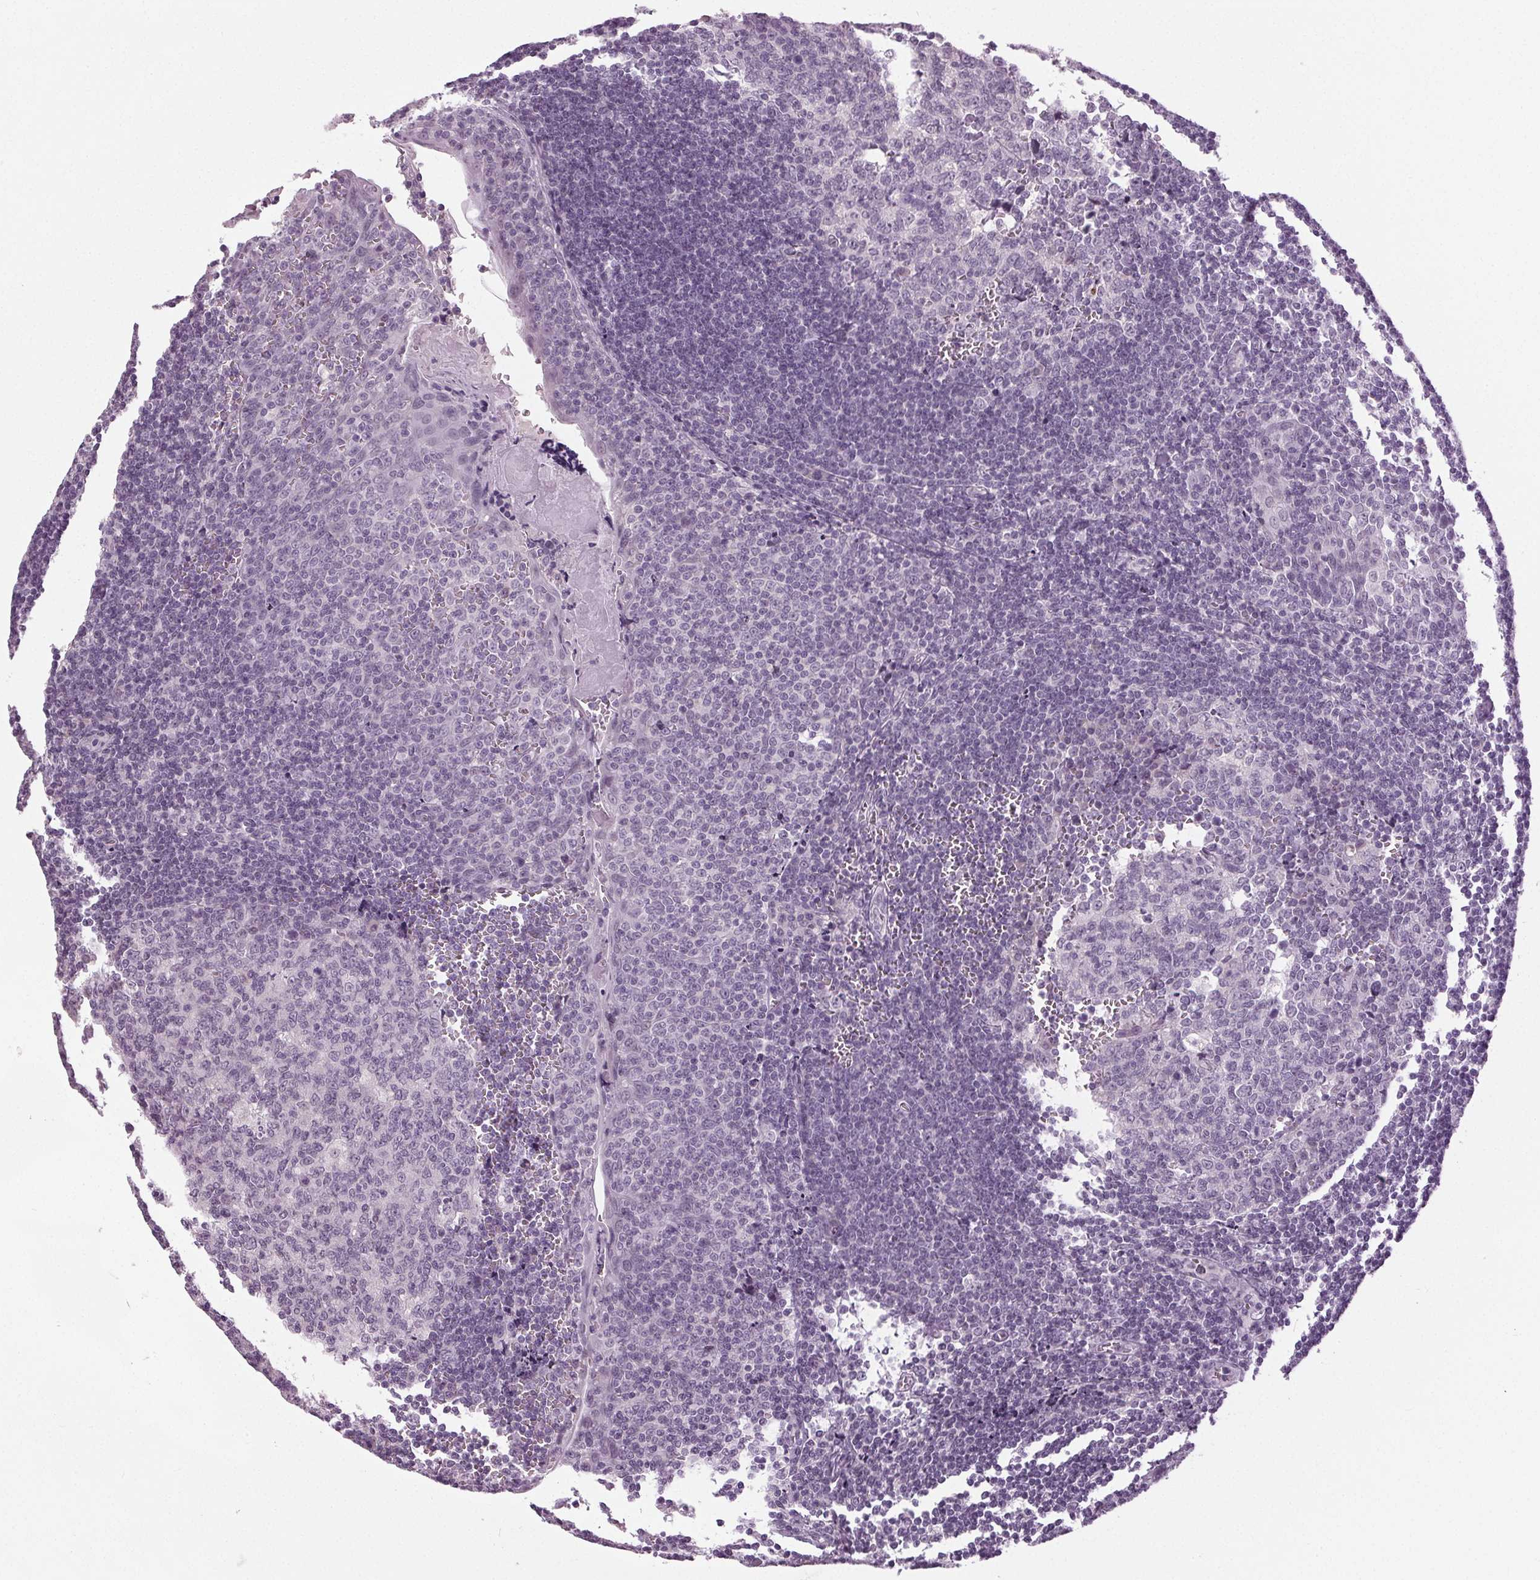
{"staining": {"intensity": "negative", "quantity": "none", "location": "none"}, "tissue": "tonsil", "cell_type": "Germinal center cells", "image_type": "normal", "snomed": [{"axis": "morphology", "description": "Normal tissue, NOS"}, {"axis": "morphology", "description": "Inflammation, NOS"}, {"axis": "topography", "description": "Tonsil"}], "caption": "Micrograph shows no significant protein staining in germinal center cells of benign tonsil. (DAB immunohistochemistry, high magnification).", "gene": "DNAH12", "patient": {"sex": "female", "age": 31}}